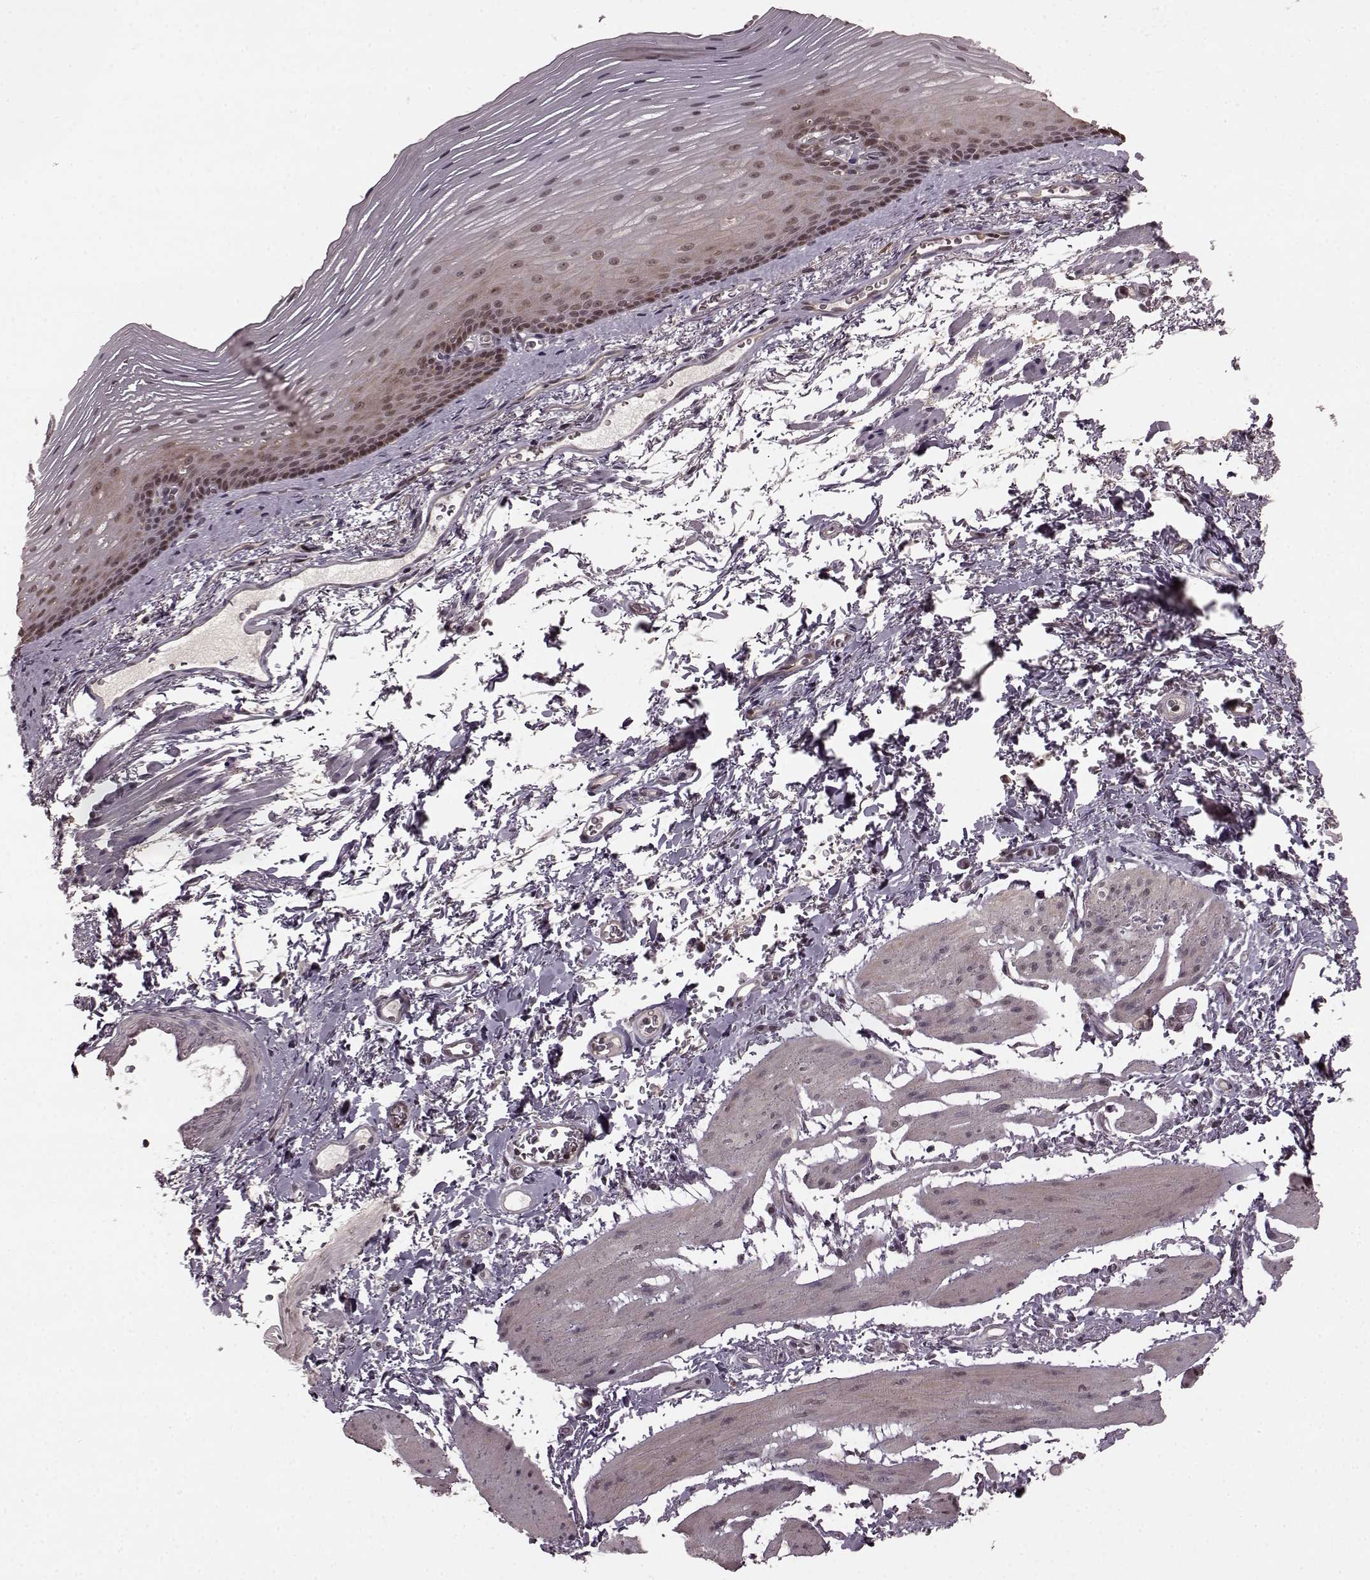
{"staining": {"intensity": "moderate", "quantity": "25%-75%", "location": "nuclear"}, "tissue": "esophagus", "cell_type": "Squamous epithelial cells", "image_type": "normal", "snomed": [{"axis": "morphology", "description": "Normal tissue, NOS"}, {"axis": "topography", "description": "Esophagus"}], "caption": "Squamous epithelial cells reveal medium levels of moderate nuclear expression in approximately 25%-75% of cells in normal esophagus. (brown staining indicates protein expression, while blue staining denotes nuclei).", "gene": "GSS", "patient": {"sex": "male", "age": 76}}